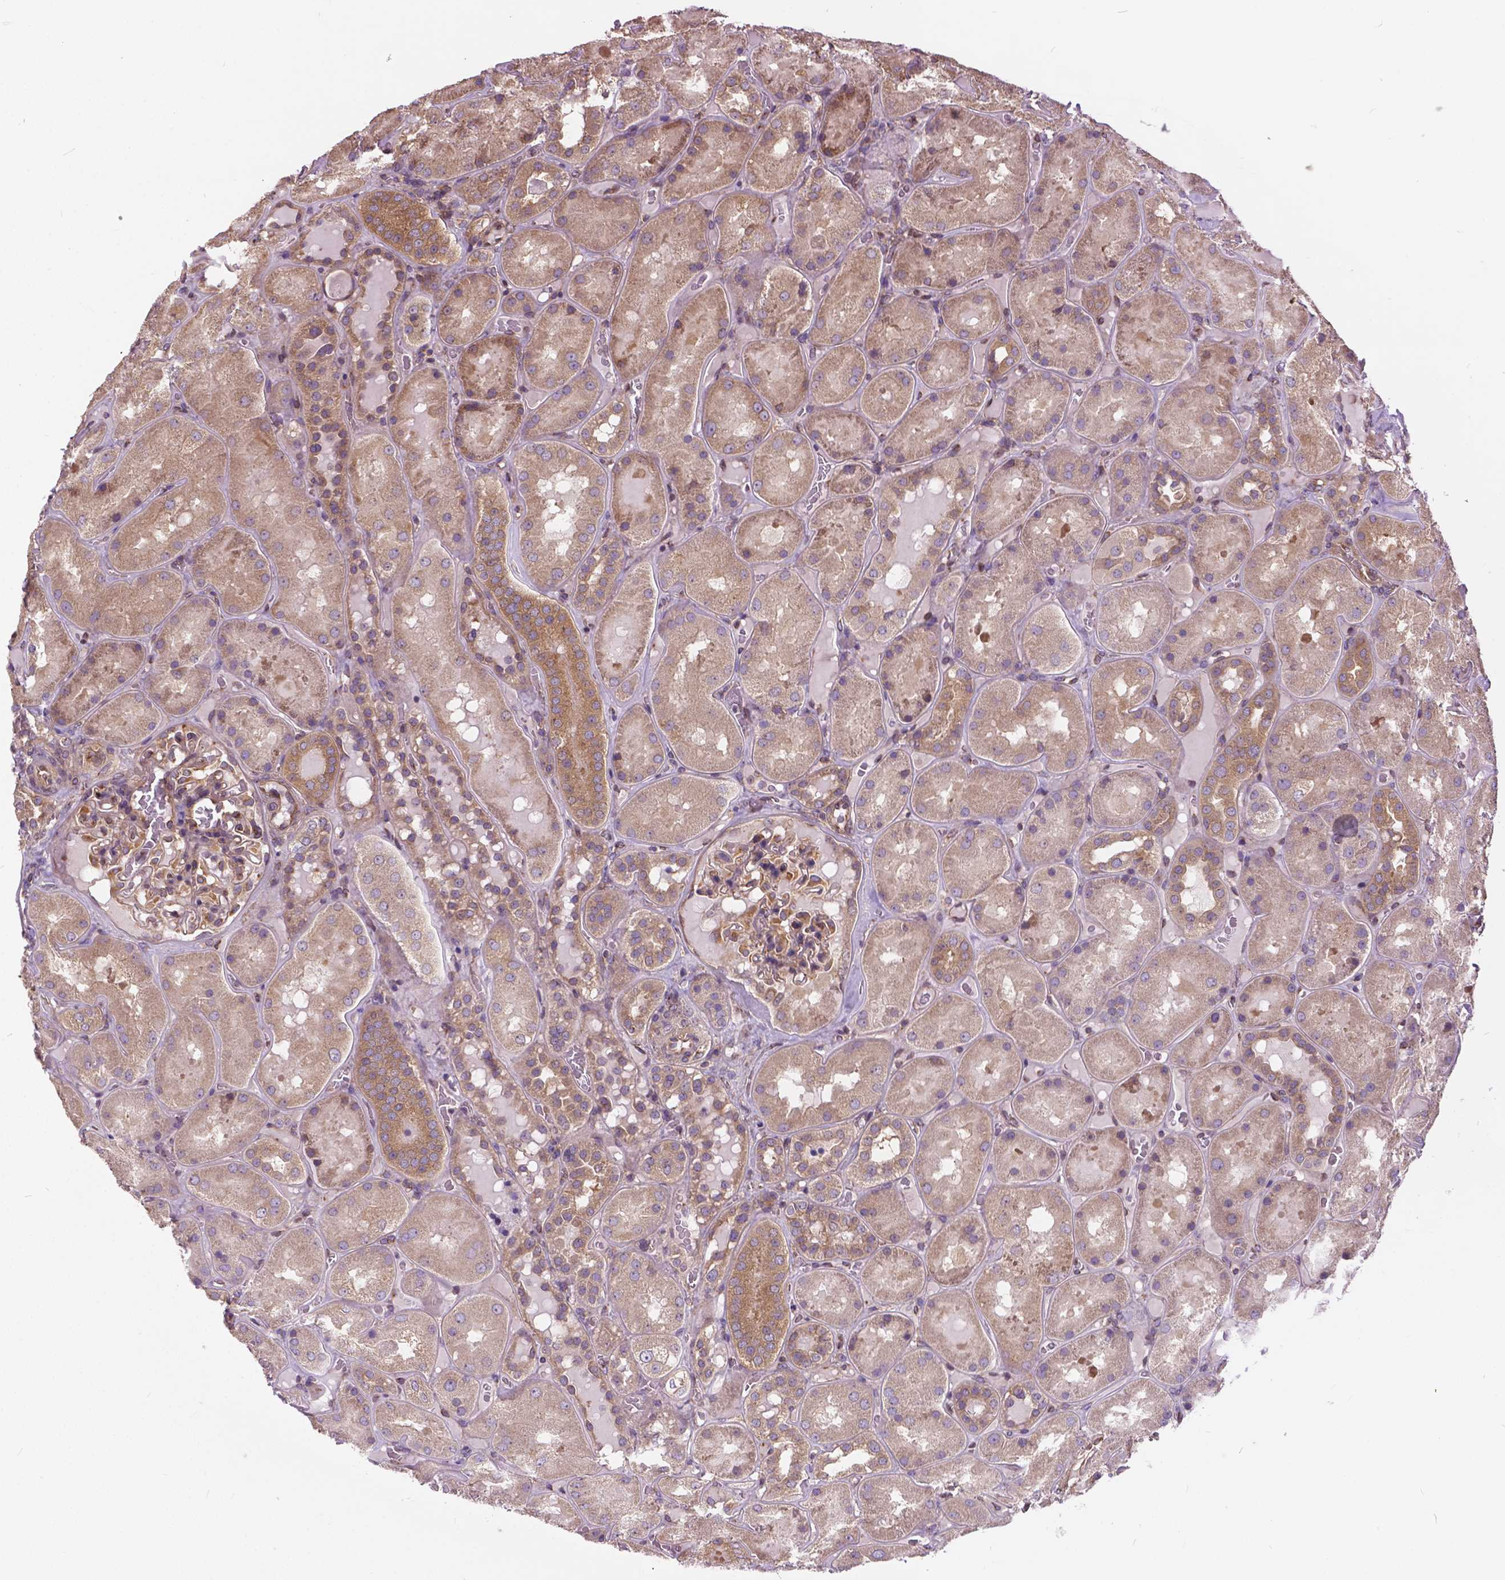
{"staining": {"intensity": "moderate", "quantity": "25%-75%", "location": "cytoplasmic/membranous"}, "tissue": "kidney", "cell_type": "Cells in glomeruli", "image_type": "normal", "snomed": [{"axis": "morphology", "description": "Normal tissue, NOS"}, {"axis": "topography", "description": "Kidney"}], "caption": "Protein analysis of benign kidney demonstrates moderate cytoplasmic/membranous staining in about 25%-75% of cells in glomeruli. (IHC, brightfield microscopy, high magnification).", "gene": "MZT1", "patient": {"sex": "male", "age": 73}}